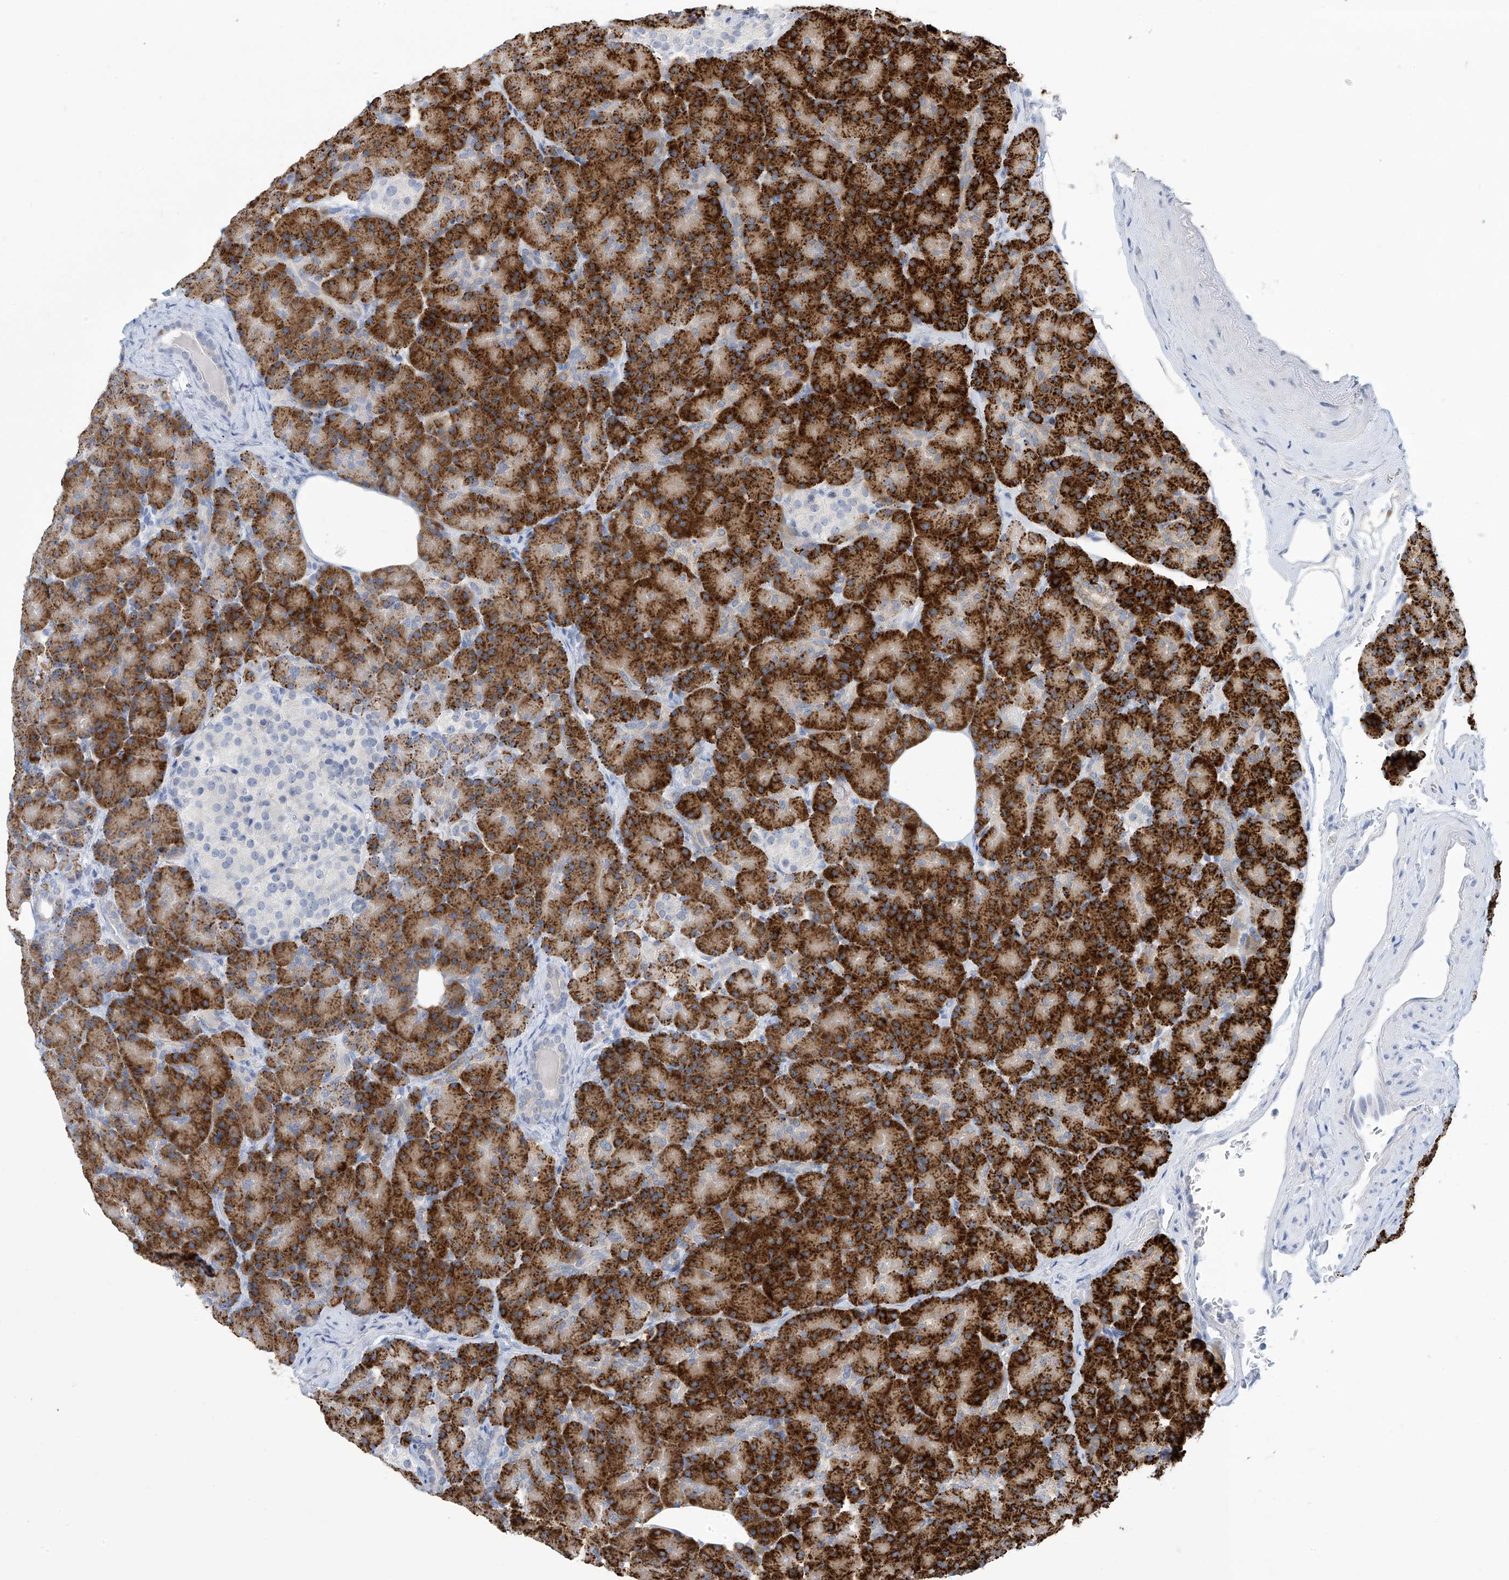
{"staining": {"intensity": "strong", "quantity": ">75%", "location": "cytoplasmic/membranous"}, "tissue": "pancreas", "cell_type": "Exocrine glandular cells", "image_type": "normal", "snomed": [{"axis": "morphology", "description": "Normal tissue, NOS"}, {"axis": "topography", "description": "Pancreas"}], "caption": "Protein staining reveals strong cytoplasmic/membranous staining in about >75% of exocrine glandular cells in unremarkable pancreas.", "gene": "IBA57", "patient": {"sex": "female", "age": 43}}